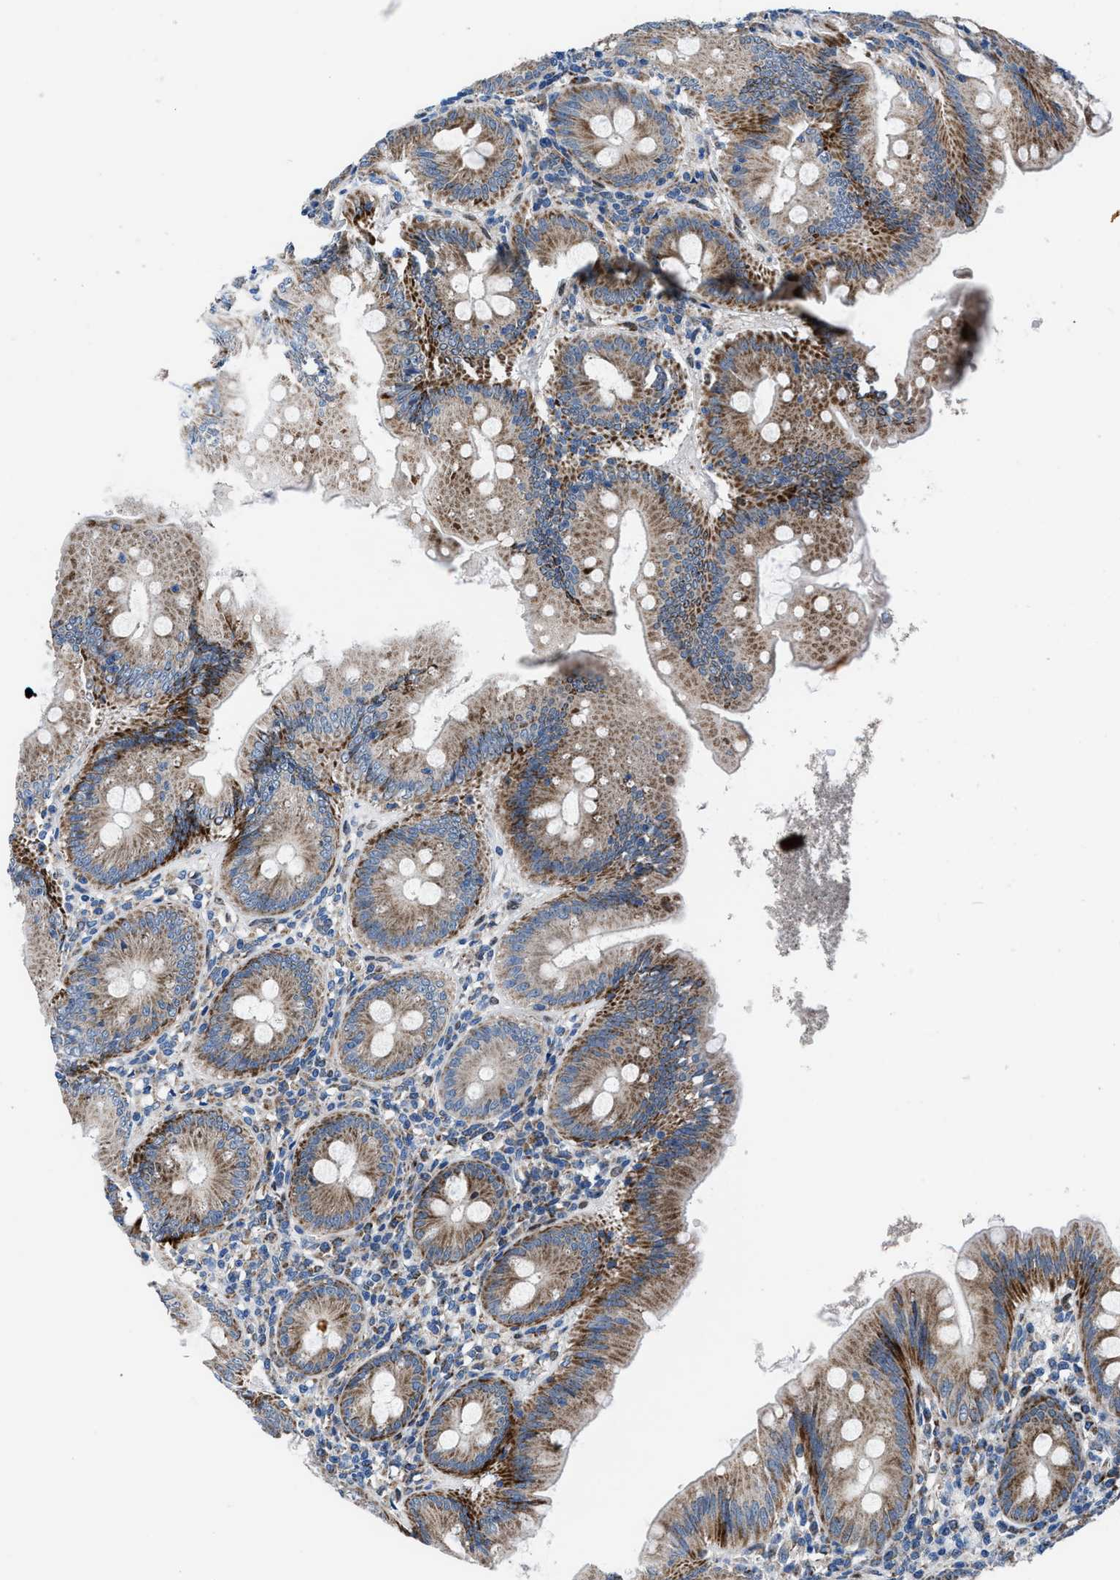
{"staining": {"intensity": "moderate", "quantity": ">75%", "location": "cytoplasmic/membranous"}, "tissue": "appendix", "cell_type": "Glandular cells", "image_type": "normal", "snomed": [{"axis": "morphology", "description": "Normal tissue, NOS"}, {"axis": "topography", "description": "Appendix"}], "caption": "High-power microscopy captured an immunohistochemistry micrograph of normal appendix, revealing moderate cytoplasmic/membranous staining in approximately >75% of glandular cells. (DAB IHC with brightfield microscopy, high magnification).", "gene": "LMO2", "patient": {"sex": "male", "age": 56}}